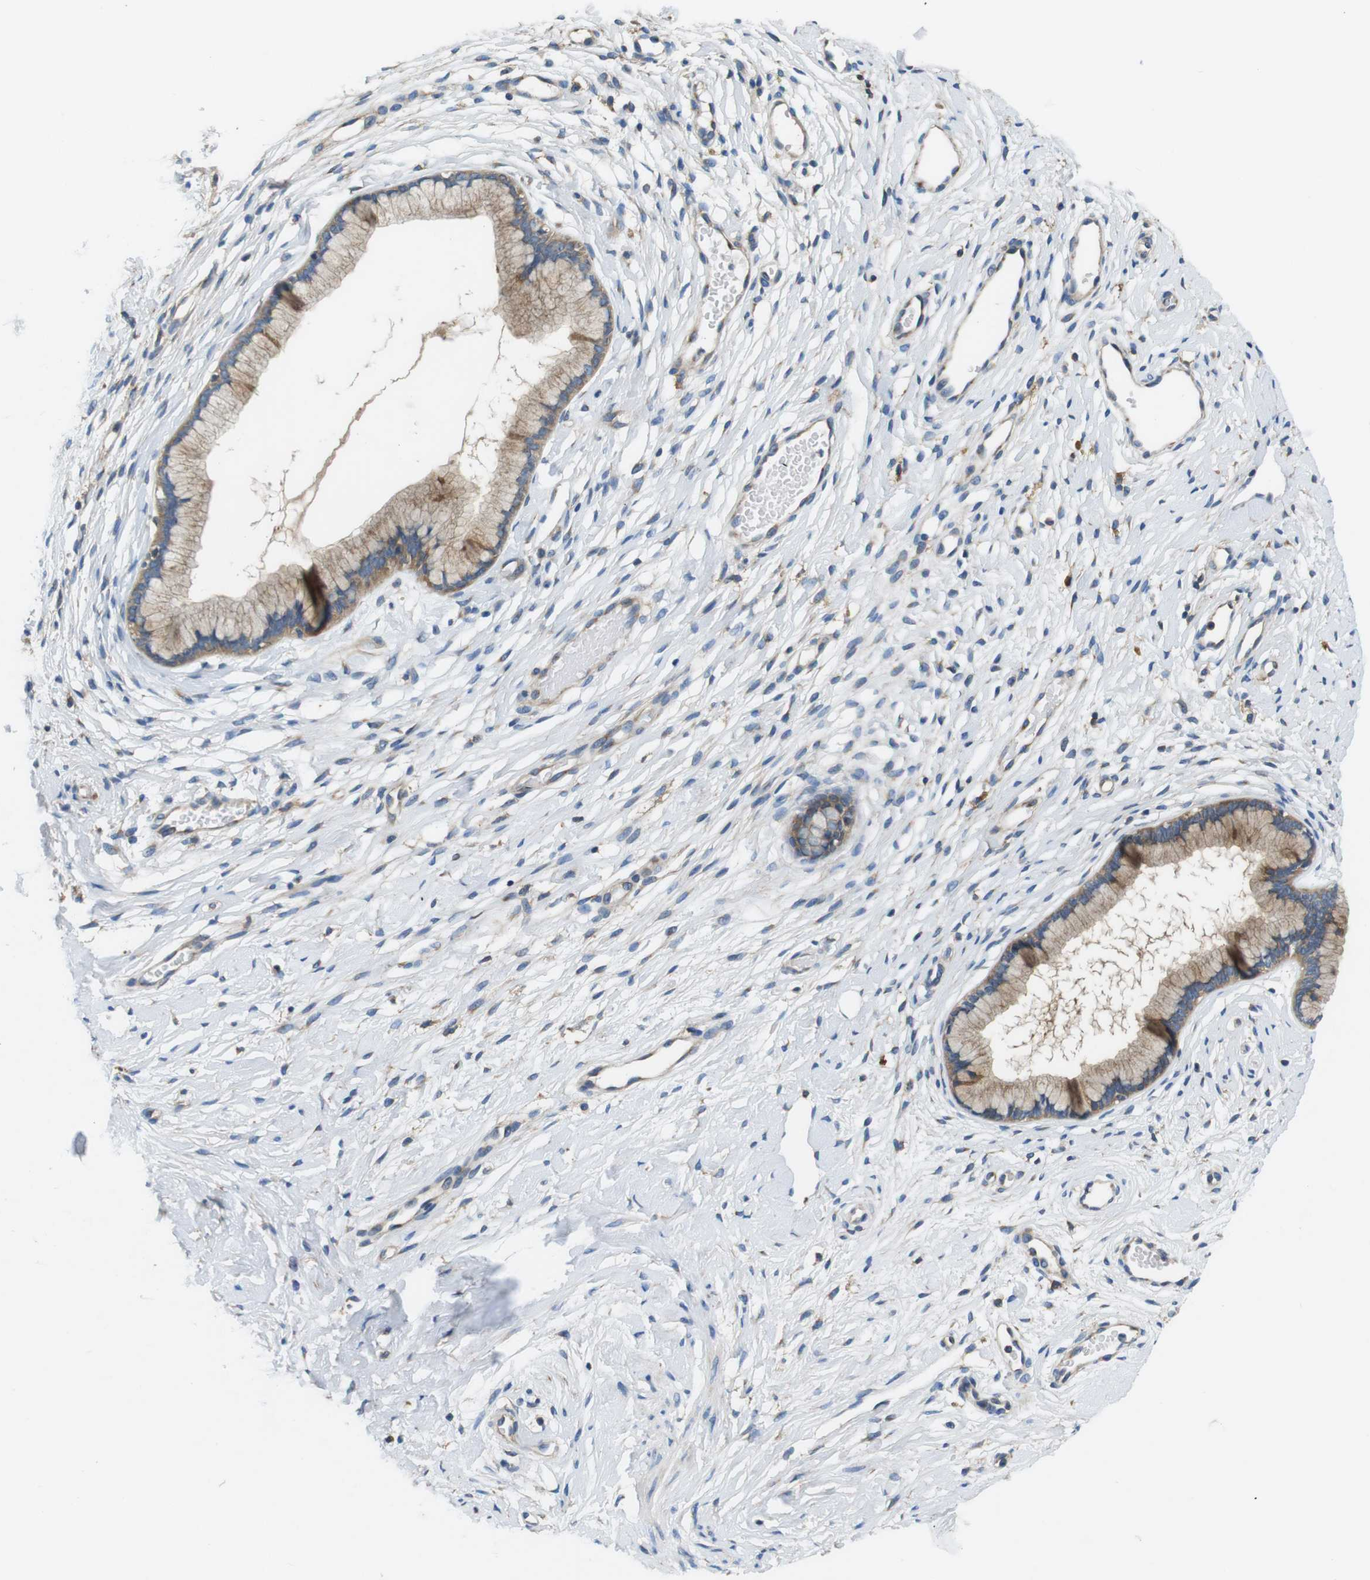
{"staining": {"intensity": "weak", "quantity": ">75%", "location": "cytoplasmic/membranous"}, "tissue": "cervix", "cell_type": "Glandular cells", "image_type": "normal", "snomed": [{"axis": "morphology", "description": "Normal tissue, NOS"}, {"axis": "topography", "description": "Cervix"}], "caption": "This photomicrograph demonstrates benign cervix stained with IHC to label a protein in brown. The cytoplasmic/membranous of glandular cells show weak positivity for the protein. Nuclei are counter-stained blue.", "gene": "DENND4C", "patient": {"sex": "female", "age": 65}}